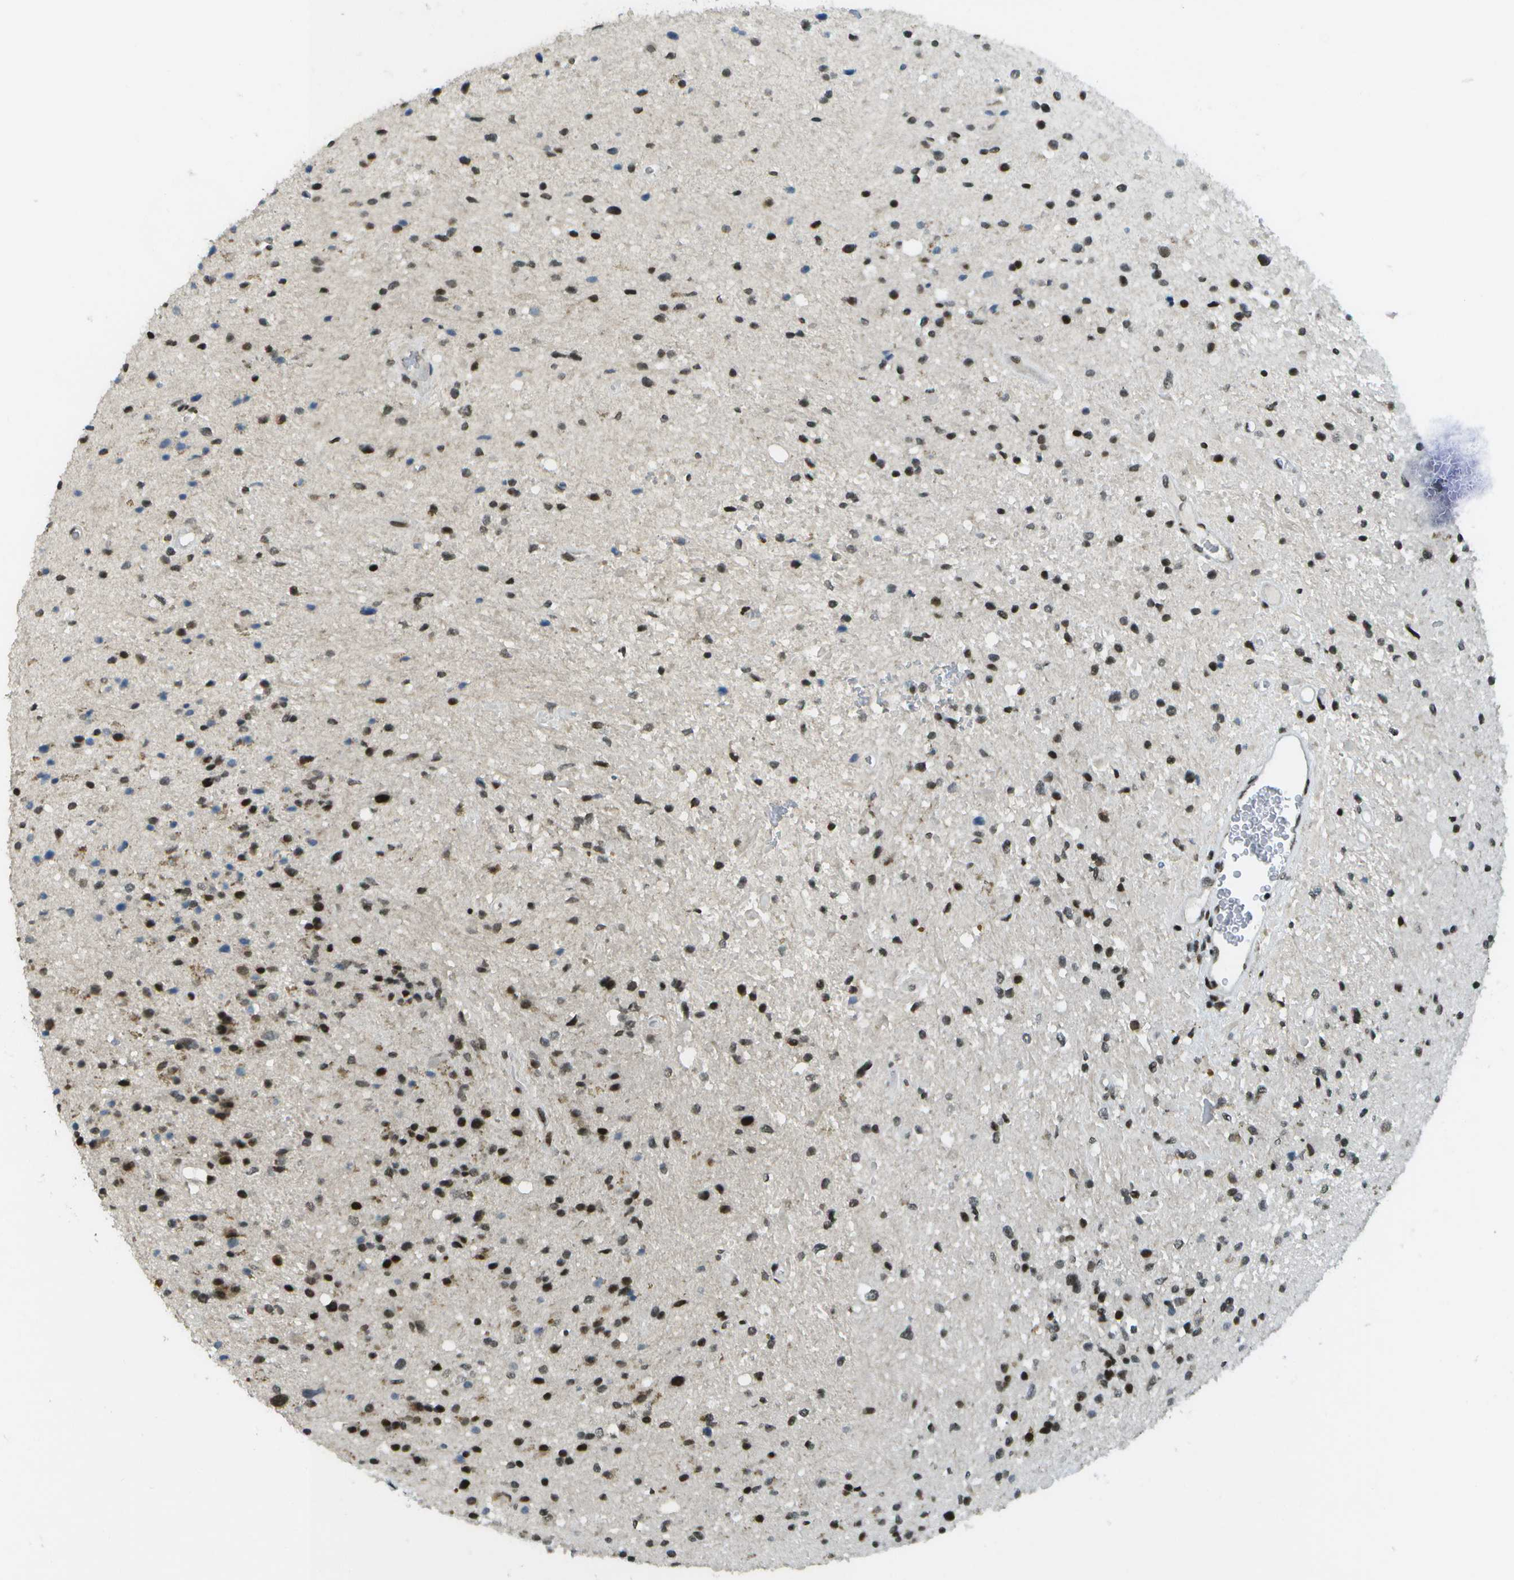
{"staining": {"intensity": "strong", "quantity": ">75%", "location": "nuclear"}, "tissue": "glioma", "cell_type": "Tumor cells", "image_type": "cancer", "snomed": [{"axis": "morphology", "description": "Glioma, malignant, High grade"}, {"axis": "topography", "description": "Brain"}], "caption": "Strong nuclear staining is identified in approximately >75% of tumor cells in glioma.", "gene": "IRF7", "patient": {"sex": "male", "age": 33}}